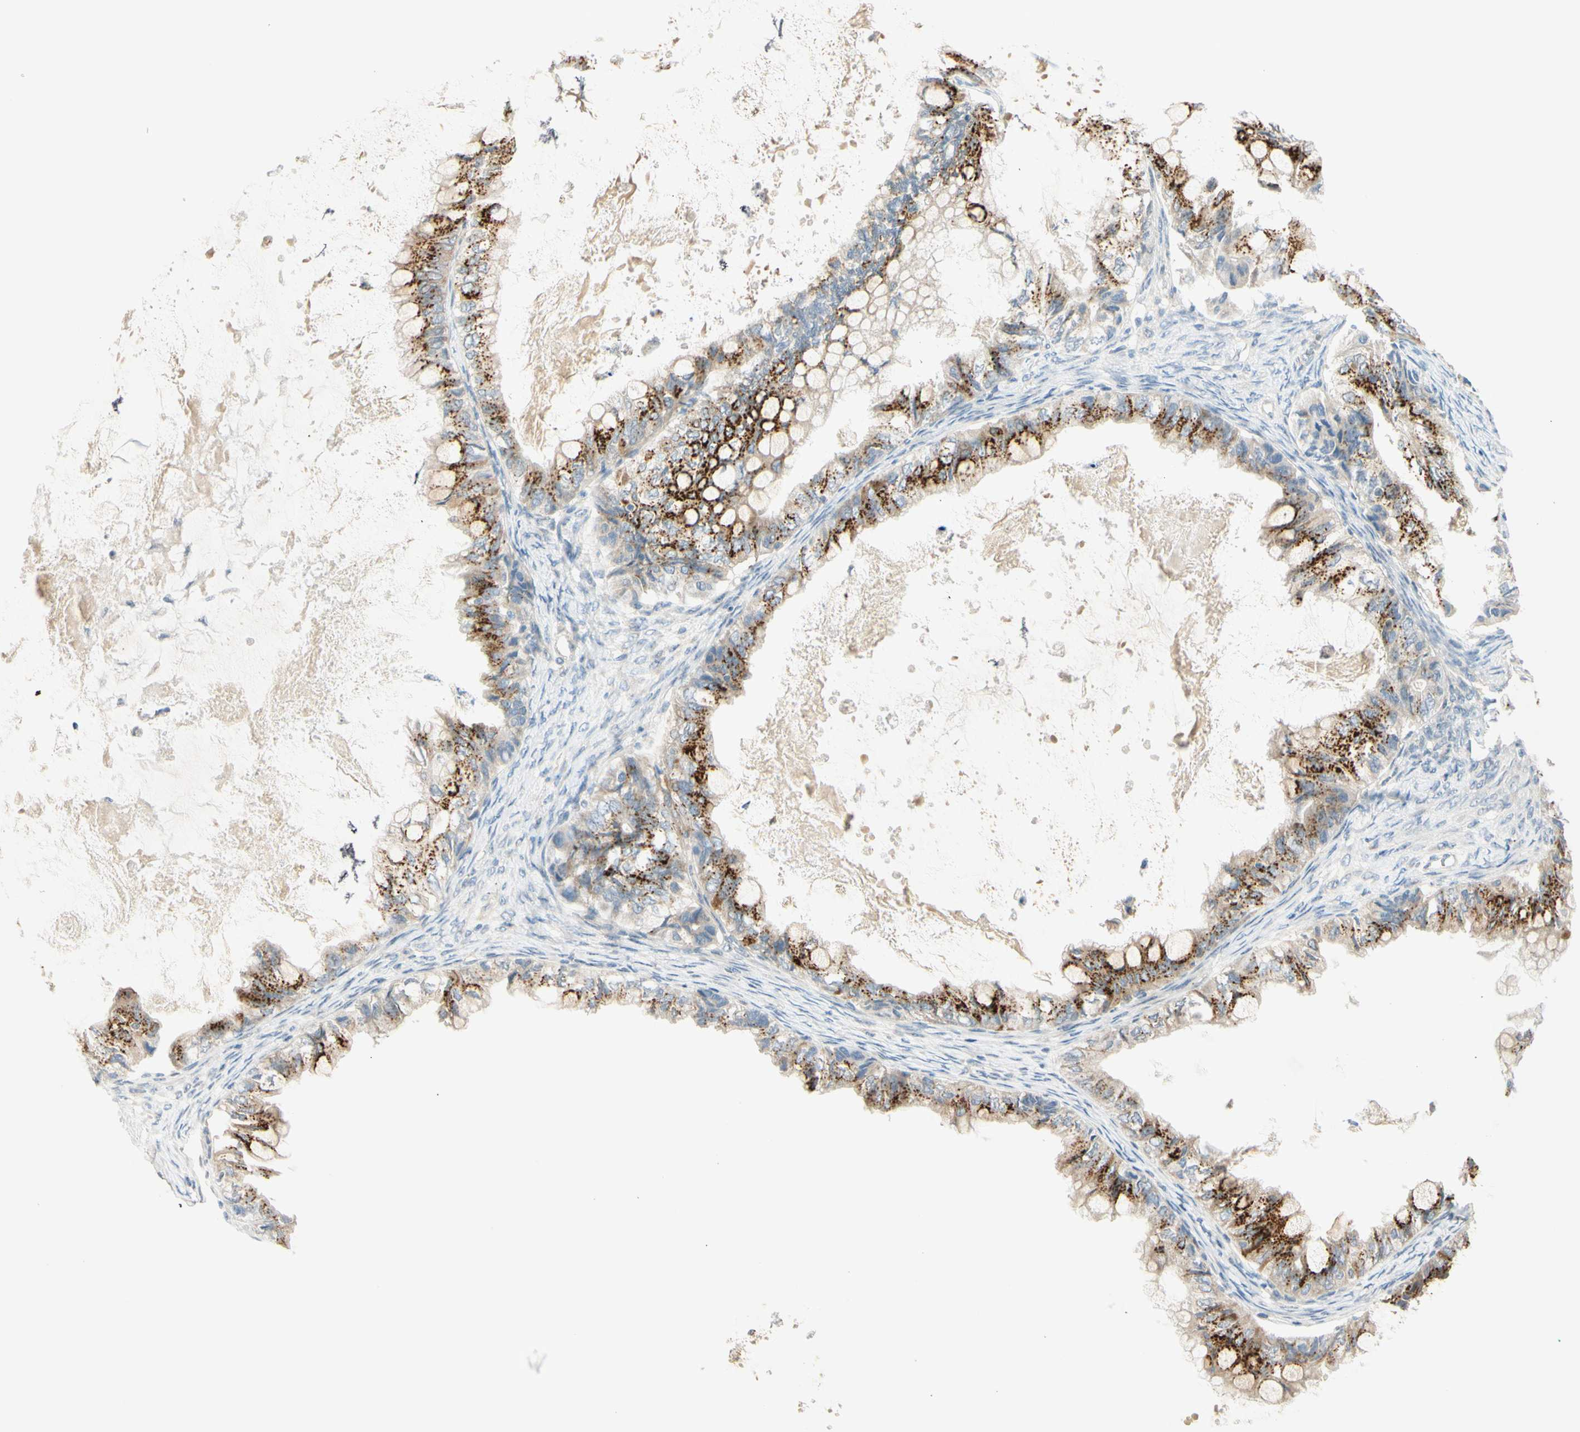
{"staining": {"intensity": "strong", "quantity": ">75%", "location": "cytoplasmic/membranous"}, "tissue": "ovarian cancer", "cell_type": "Tumor cells", "image_type": "cancer", "snomed": [{"axis": "morphology", "description": "Cystadenocarcinoma, mucinous, NOS"}, {"axis": "topography", "description": "Ovary"}], "caption": "This image shows ovarian cancer stained with IHC to label a protein in brown. The cytoplasmic/membranous of tumor cells show strong positivity for the protein. Nuclei are counter-stained blue.", "gene": "GALNT5", "patient": {"sex": "female", "age": 80}}